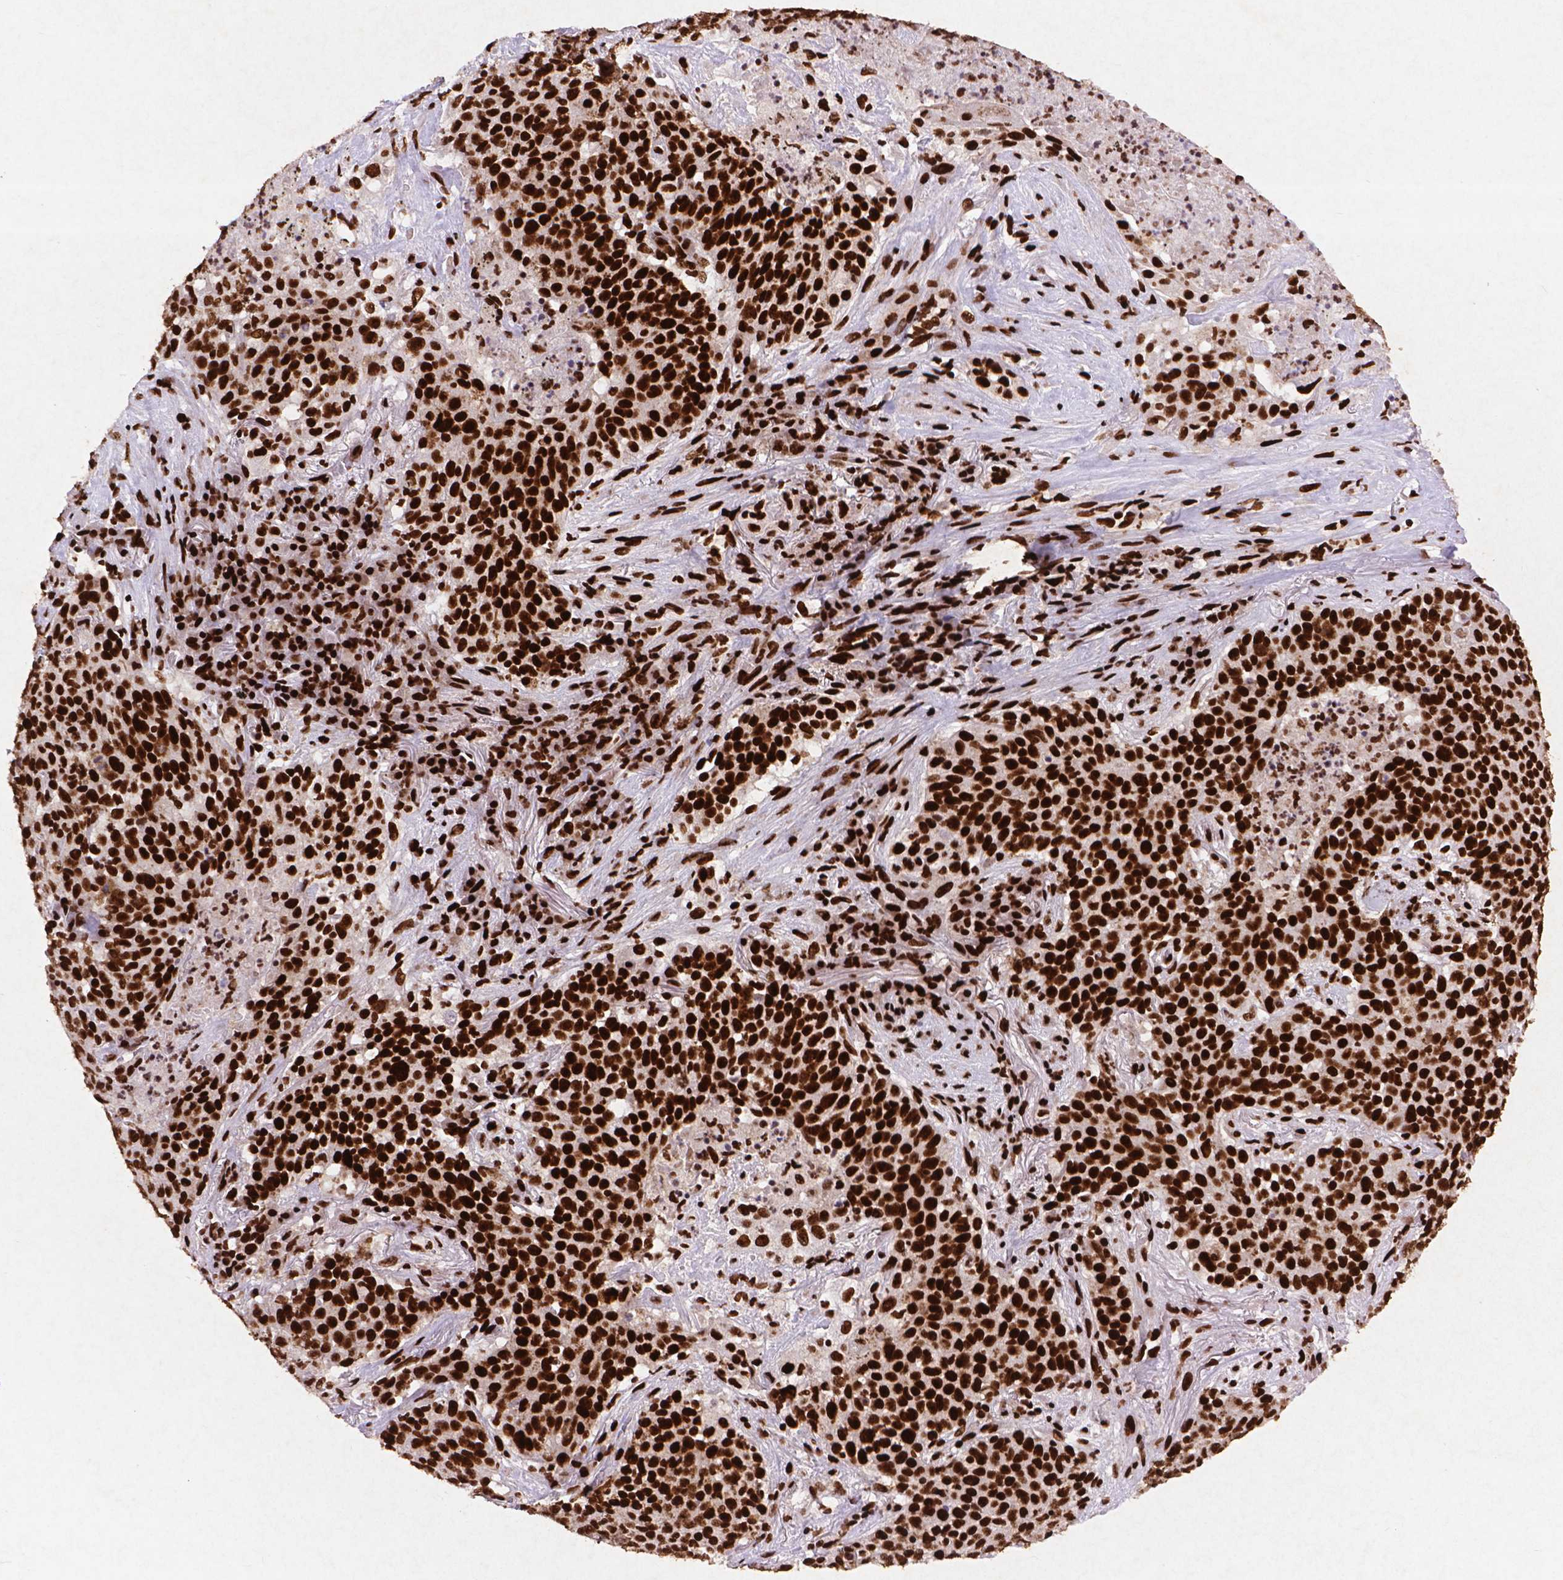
{"staining": {"intensity": "strong", "quantity": ">75%", "location": "nuclear"}, "tissue": "lung cancer", "cell_type": "Tumor cells", "image_type": "cancer", "snomed": [{"axis": "morphology", "description": "Squamous cell carcinoma, NOS"}, {"axis": "topography", "description": "Lung"}], "caption": "The immunohistochemical stain shows strong nuclear staining in tumor cells of lung squamous cell carcinoma tissue.", "gene": "CITED2", "patient": {"sex": "male", "age": 82}}